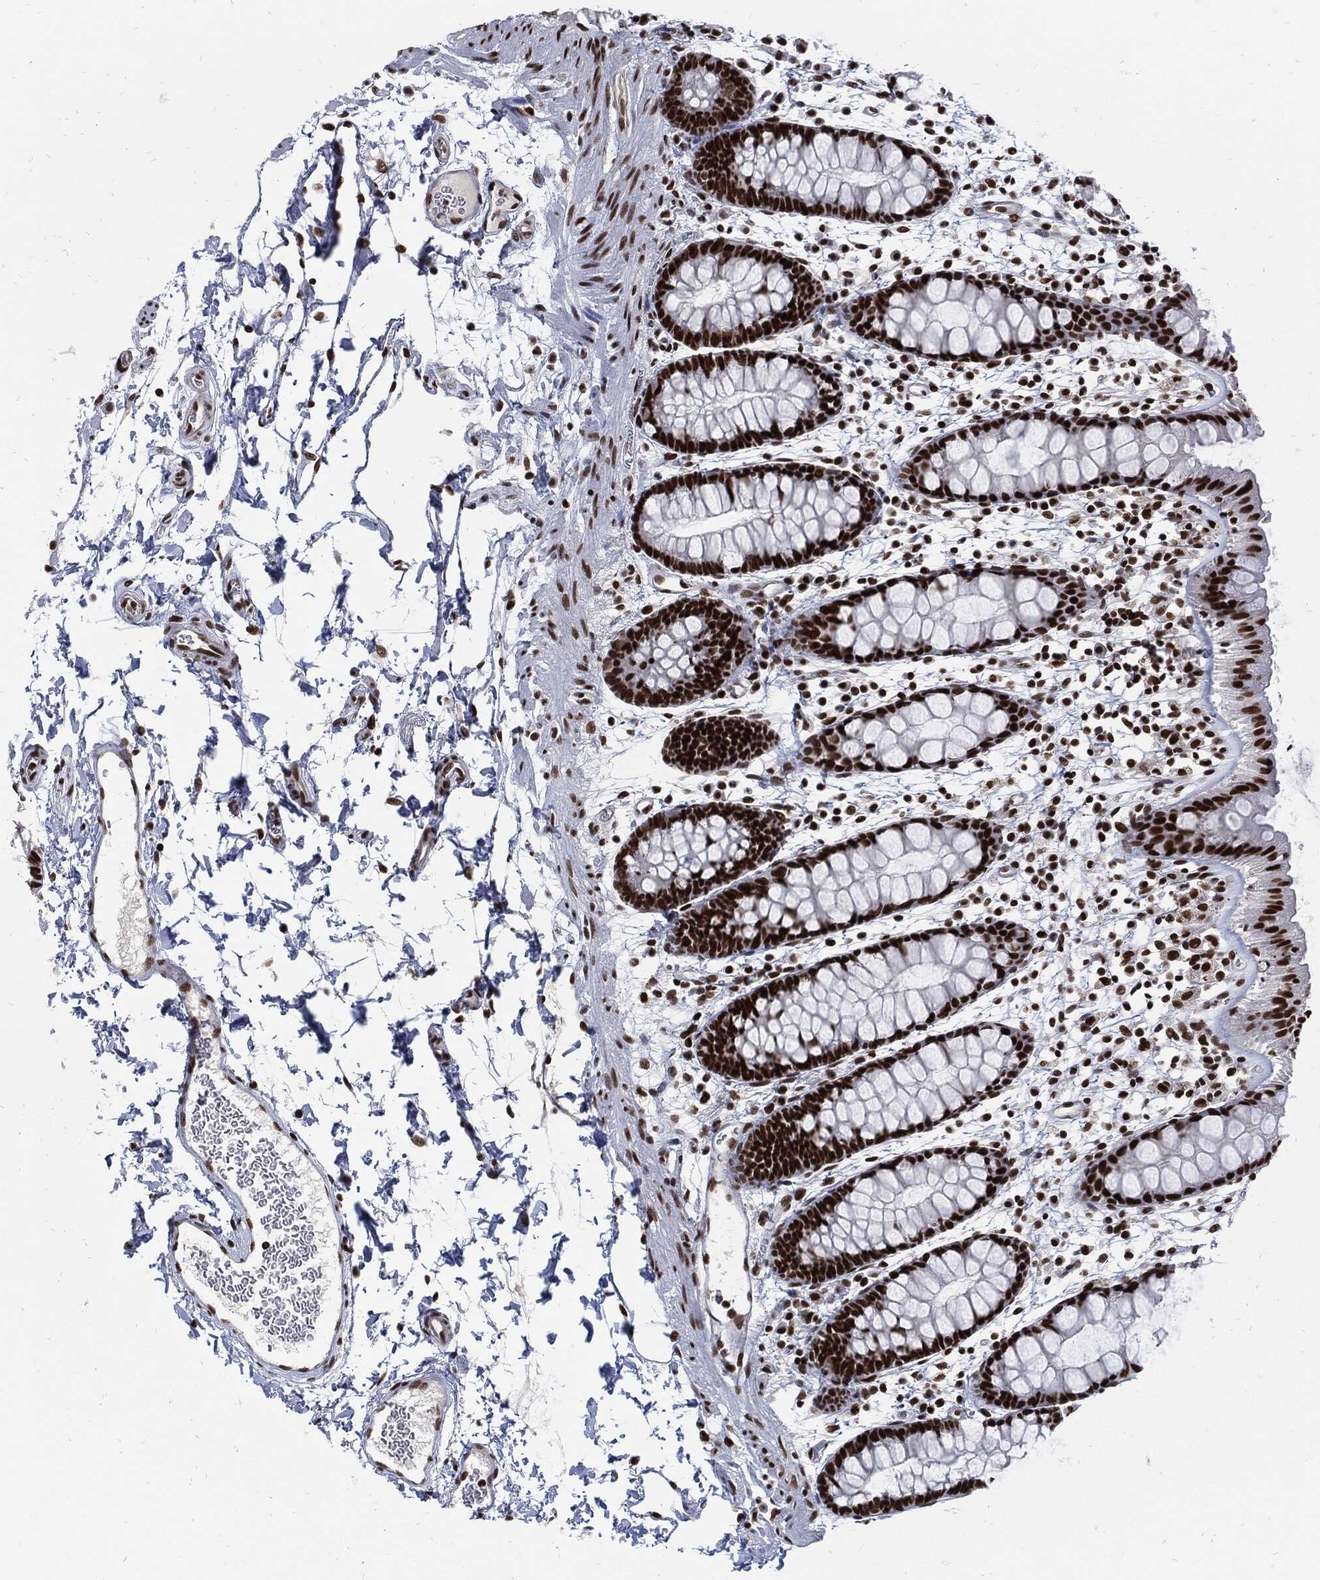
{"staining": {"intensity": "strong", "quantity": ">75%", "location": "nuclear"}, "tissue": "rectum", "cell_type": "Glandular cells", "image_type": "normal", "snomed": [{"axis": "morphology", "description": "Normal tissue, NOS"}, {"axis": "topography", "description": "Rectum"}], "caption": "DAB (3,3'-diaminobenzidine) immunohistochemical staining of benign human rectum exhibits strong nuclear protein expression in about >75% of glandular cells. The protein of interest is shown in brown color, while the nuclei are stained blue.", "gene": "TERF2", "patient": {"sex": "male", "age": 57}}